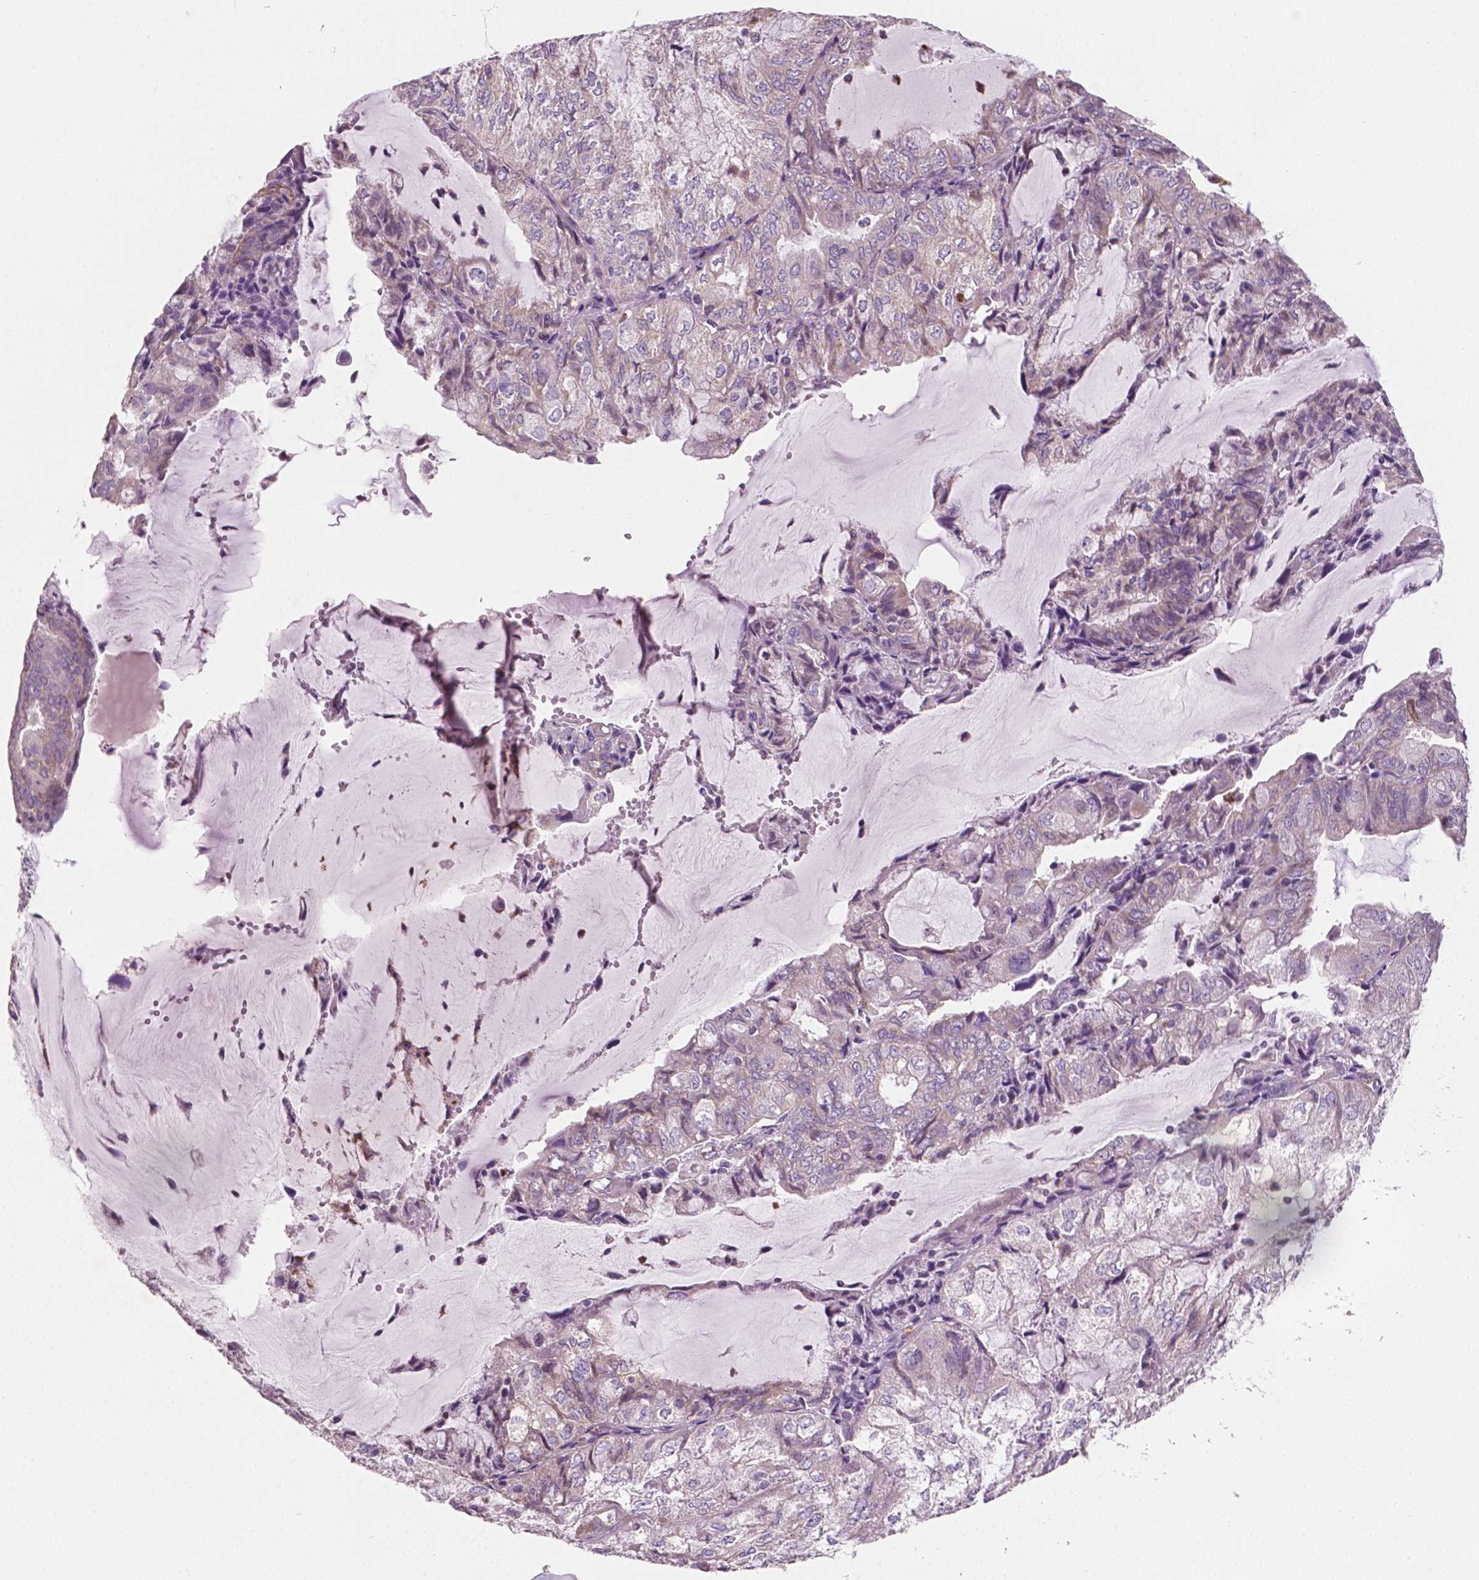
{"staining": {"intensity": "negative", "quantity": "none", "location": "none"}, "tissue": "endometrial cancer", "cell_type": "Tumor cells", "image_type": "cancer", "snomed": [{"axis": "morphology", "description": "Adenocarcinoma, NOS"}, {"axis": "topography", "description": "Endometrium"}], "caption": "Human endometrial cancer stained for a protein using immunohistochemistry demonstrates no positivity in tumor cells.", "gene": "PTX3", "patient": {"sex": "female", "age": 81}}